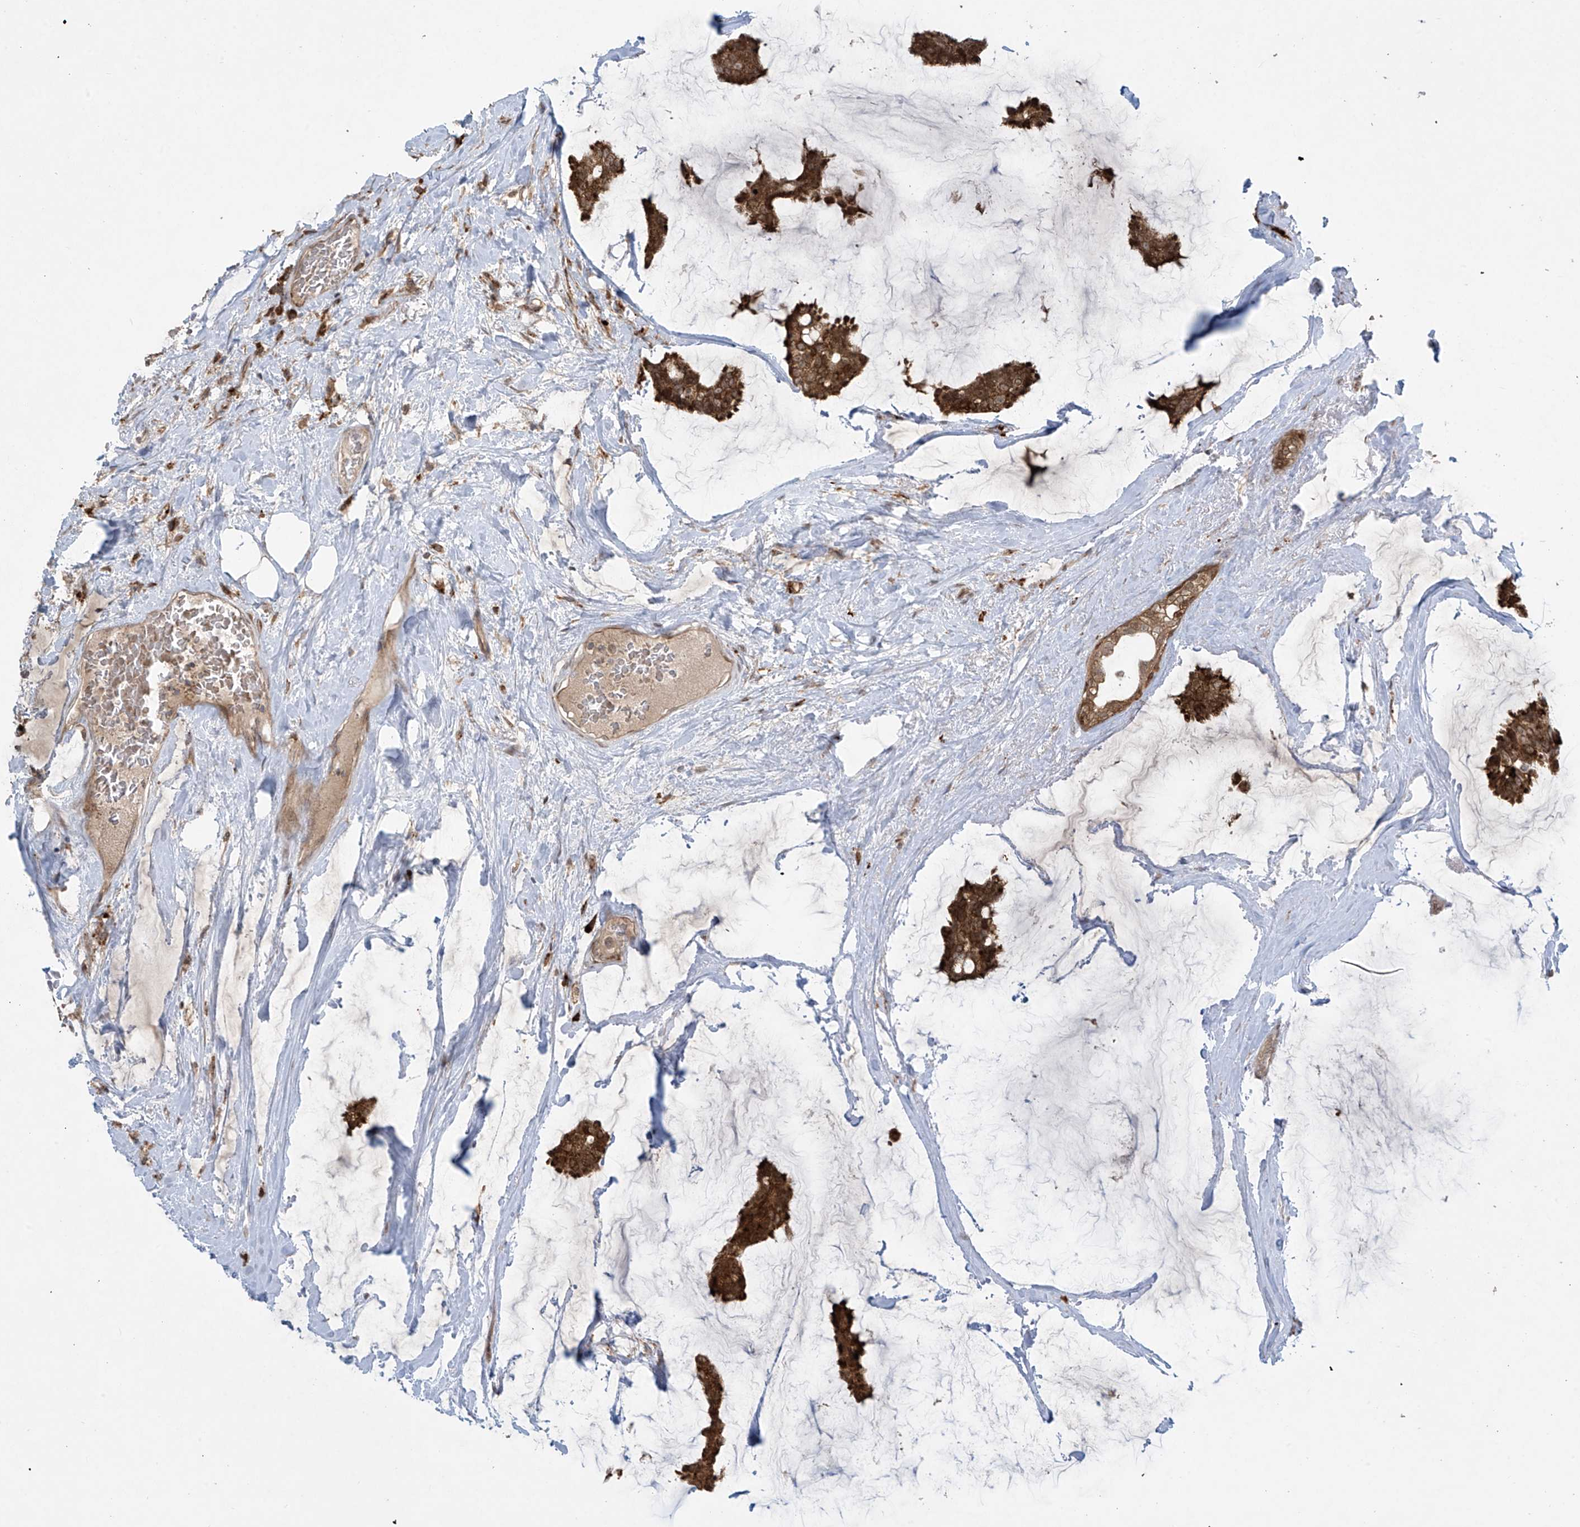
{"staining": {"intensity": "strong", "quantity": ">75%", "location": "cytoplasmic/membranous"}, "tissue": "breast cancer", "cell_type": "Tumor cells", "image_type": "cancer", "snomed": [{"axis": "morphology", "description": "Duct carcinoma"}, {"axis": "topography", "description": "Breast"}], "caption": "A brown stain shows strong cytoplasmic/membranous expression of a protein in human breast cancer (invasive ductal carcinoma) tumor cells. (DAB (3,3'-diaminobenzidine) IHC, brown staining for protein, blue staining for nuclei).", "gene": "PPAT", "patient": {"sex": "female", "age": 93}}